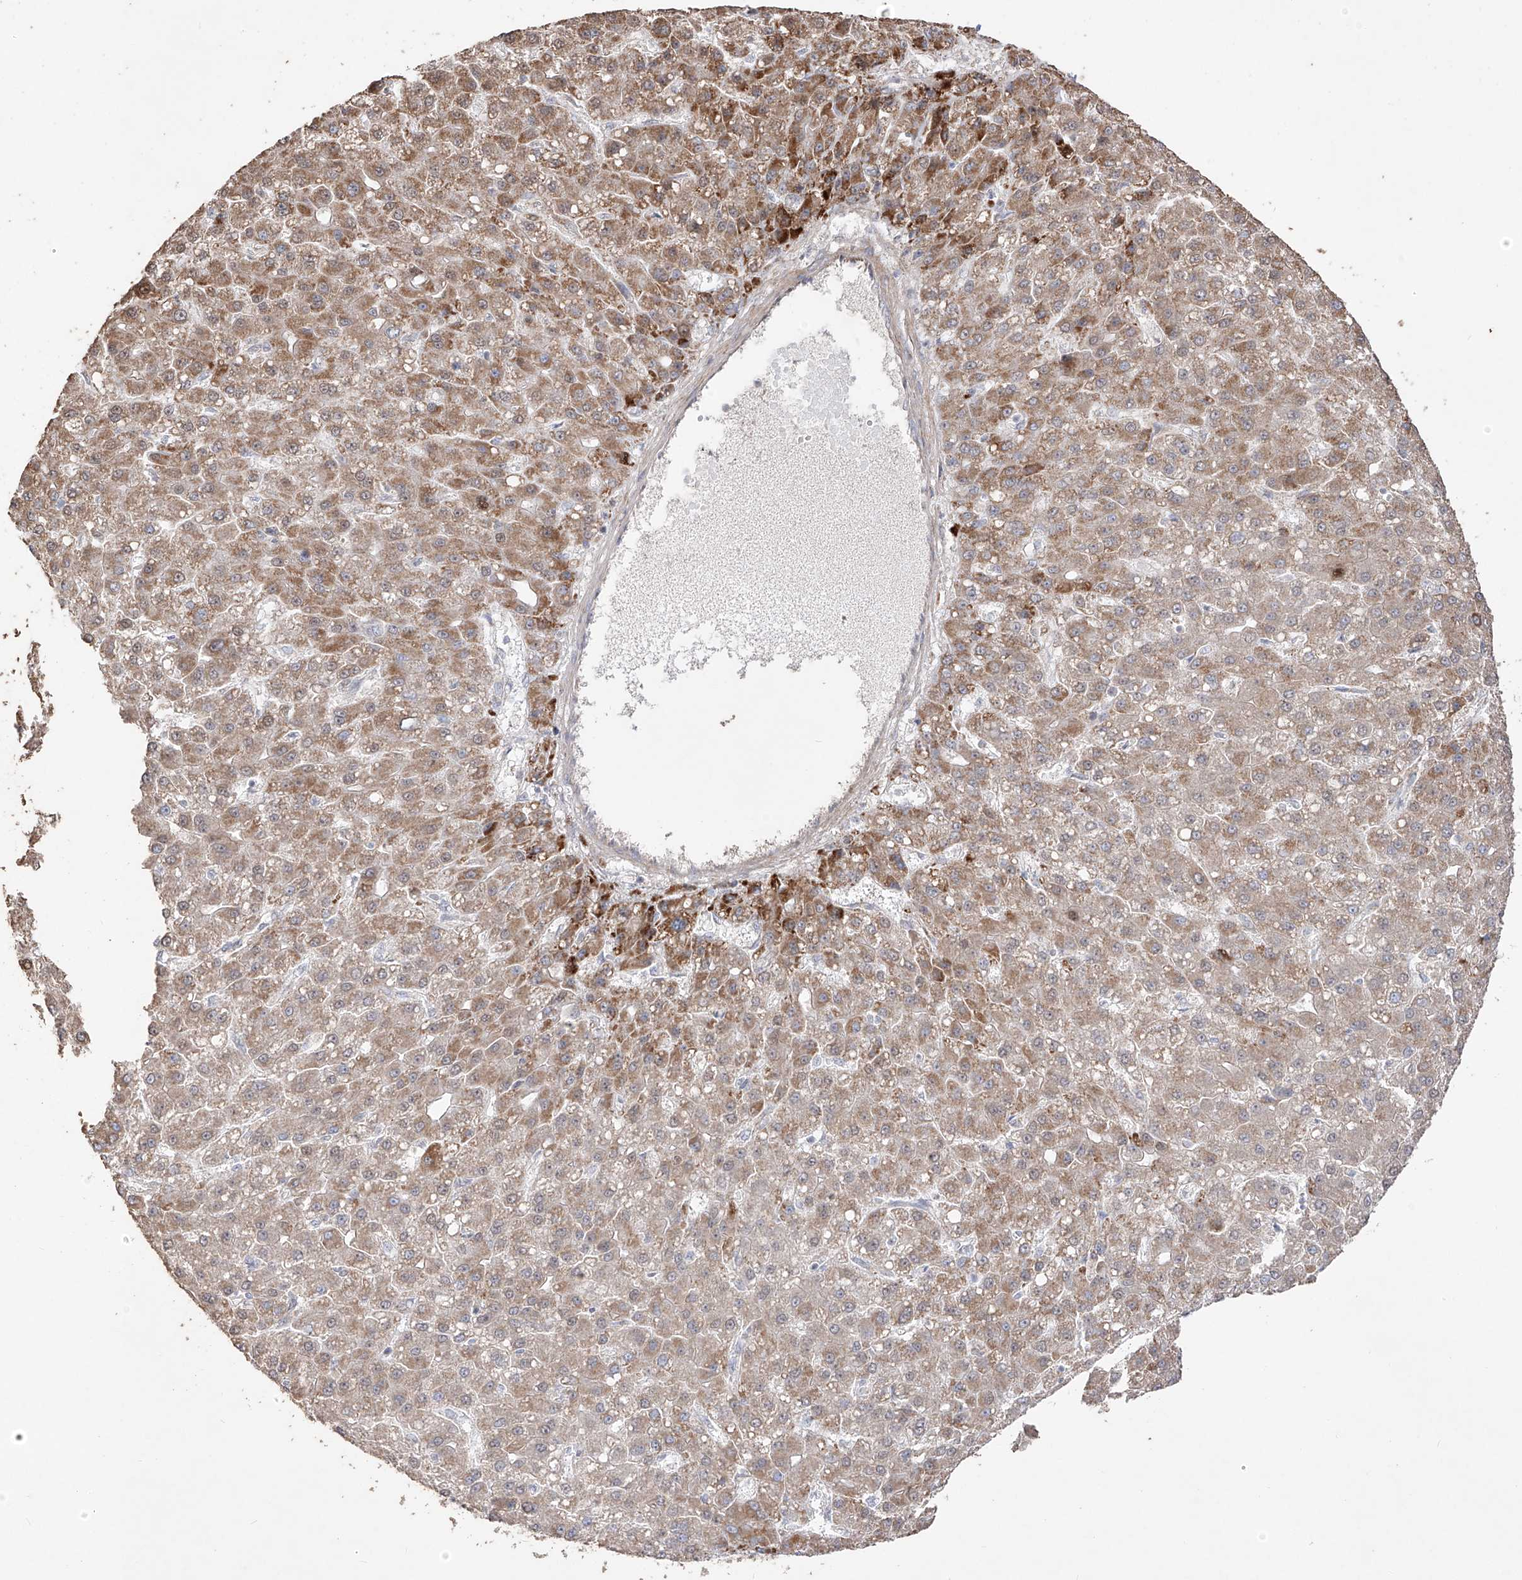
{"staining": {"intensity": "moderate", "quantity": ">75%", "location": "cytoplasmic/membranous"}, "tissue": "liver cancer", "cell_type": "Tumor cells", "image_type": "cancer", "snomed": [{"axis": "morphology", "description": "Carcinoma, Hepatocellular, NOS"}, {"axis": "topography", "description": "Liver"}], "caption": "Liver cancer stained for a protein displays moderate cytoplasmic/membranous positivity in tumor cells.", "gene": "YKT6", "patient": {"sex": "male", "age": 67}}